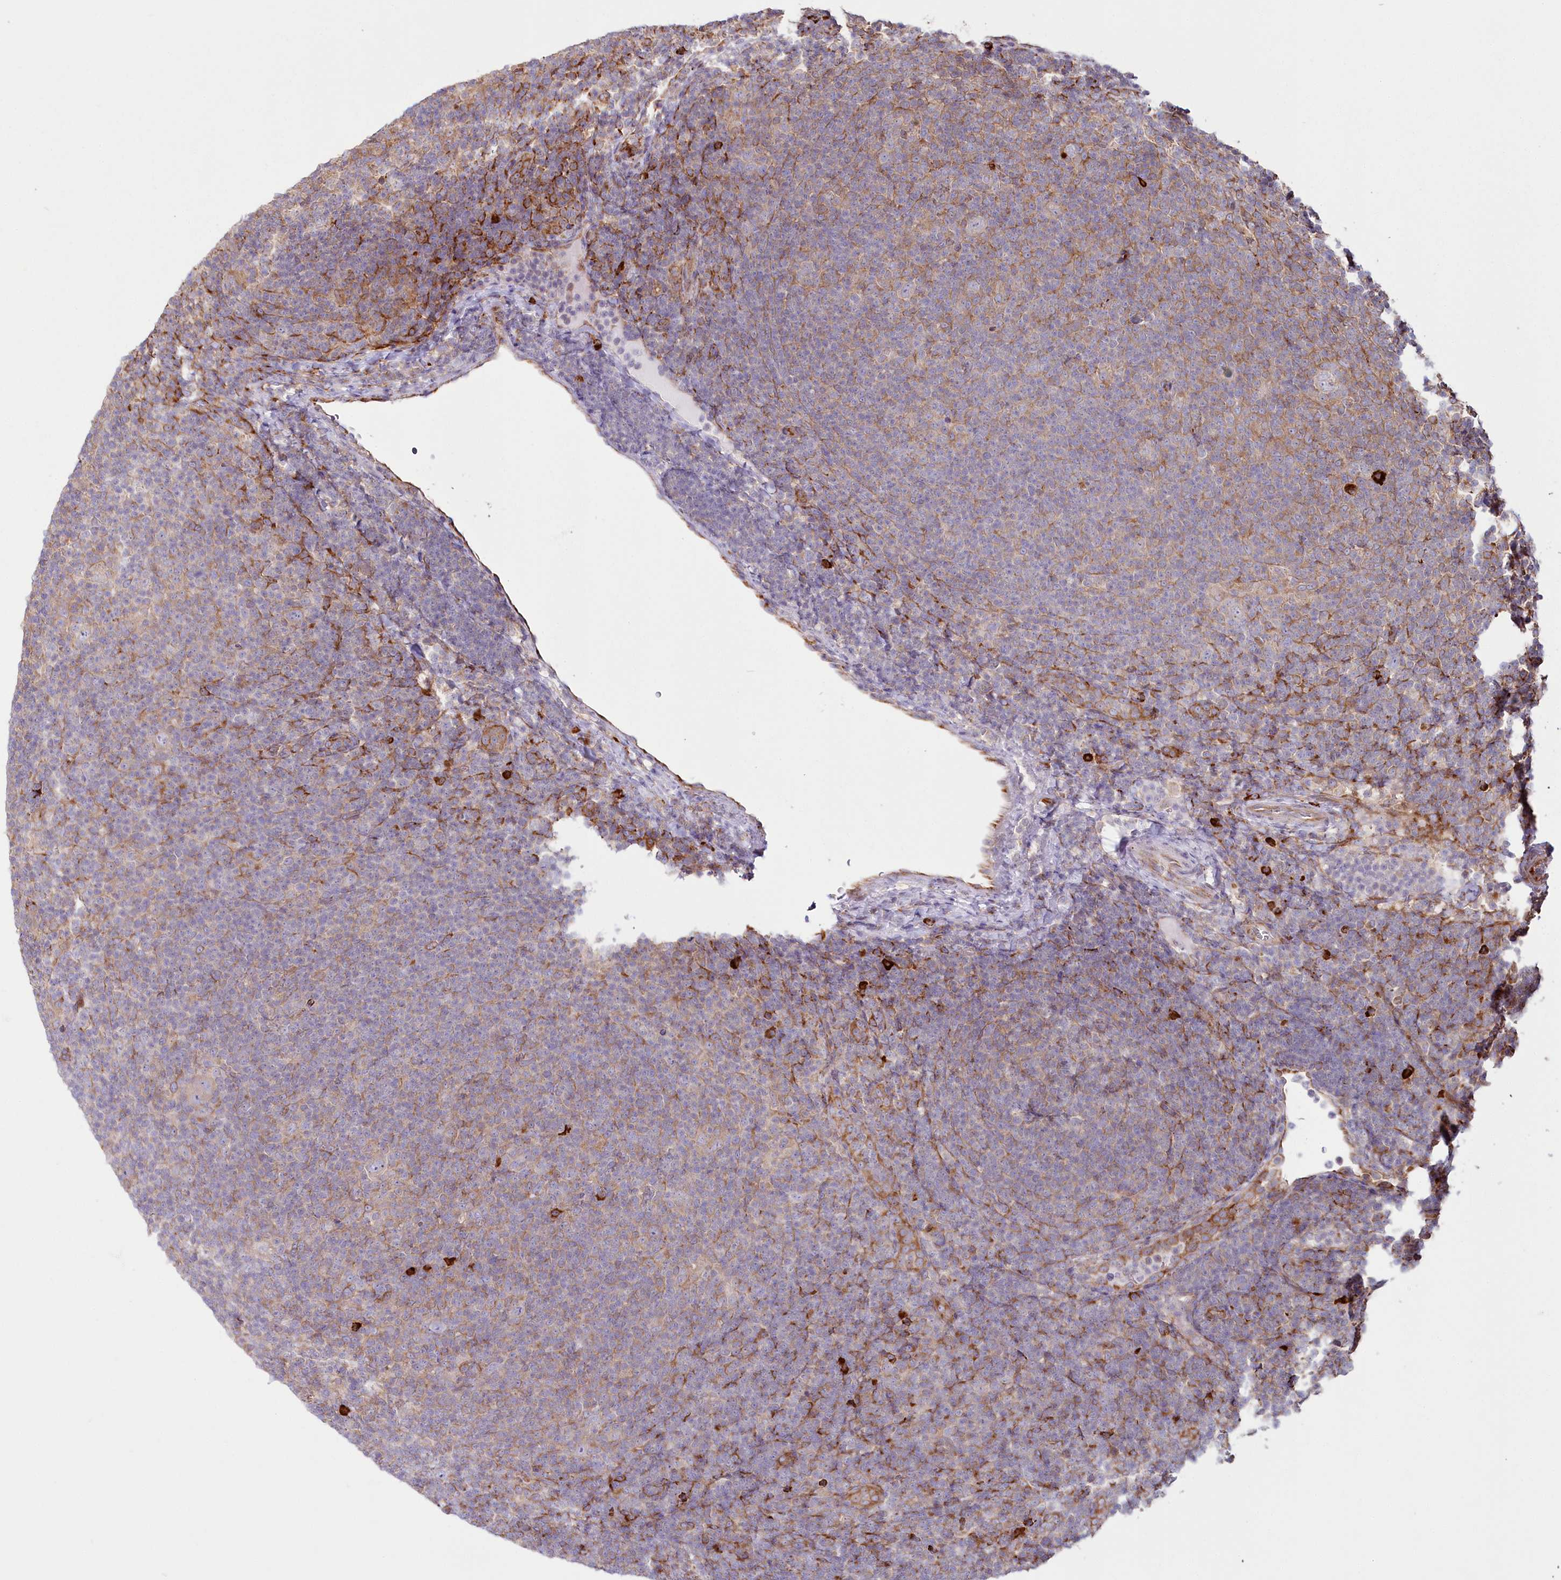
{"staining": {"intensity": "weak", "quantity": ">75%", "location": "cytoplasmic/membranous"}, "tissue": "lymphoma", "cell_type": "Tumor cells", "image_type": "cancer", "snomed": [{"axis": "morphology", "description": "Hodgkin's disease, NOS"}, {"axis": "topography", "description": "Lymph node"}], "caption": "A micrograph of human lymphoma stained for a protein reveals weak cytoplasmic/membranous brown staining in tumor cells.", "gene": "POGLUT1", "patient": {"sex": "female", "age": 57}}